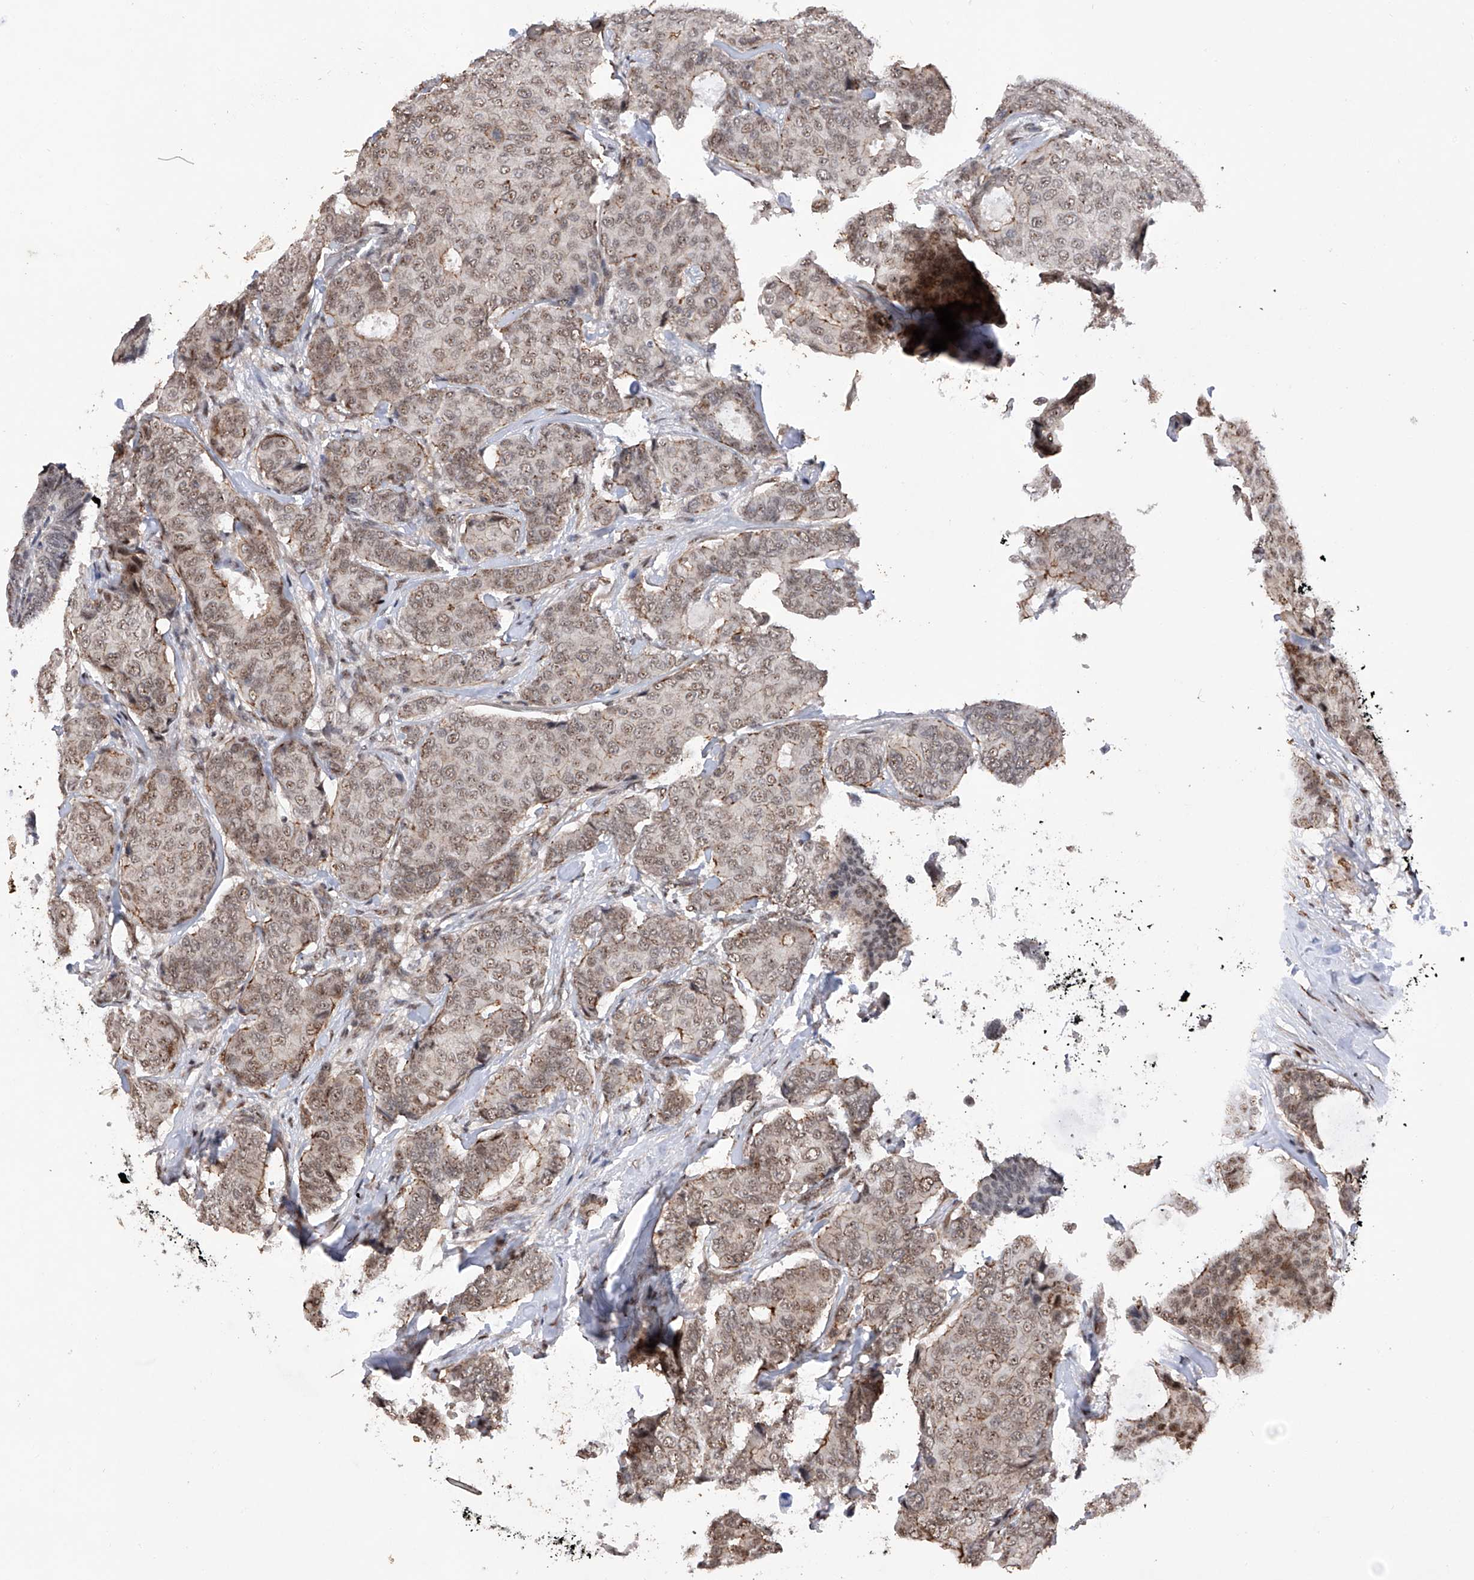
{"staining": {"intensity": "moderate", "quantity": ">75%", "location": "cytoplasmic/membranous,nuclear"}, "tissue": "breast cancer", "cell_type": "Tumor cells", "image_type": "cancer", "snomed": [{"axis": "morphology", "description": "Duct carcinoma"}, {"axis": "topography", "description": "Breast"}], "caption": "An image of human breast cancer (infiltrating ductal carcinoma) stained for a protein shows moderate cytoplasmic/membranous and nuclear brown staining in tumor cells.", "gene": "NFATC4", "patient": {"sex": "female", "age": 75}}